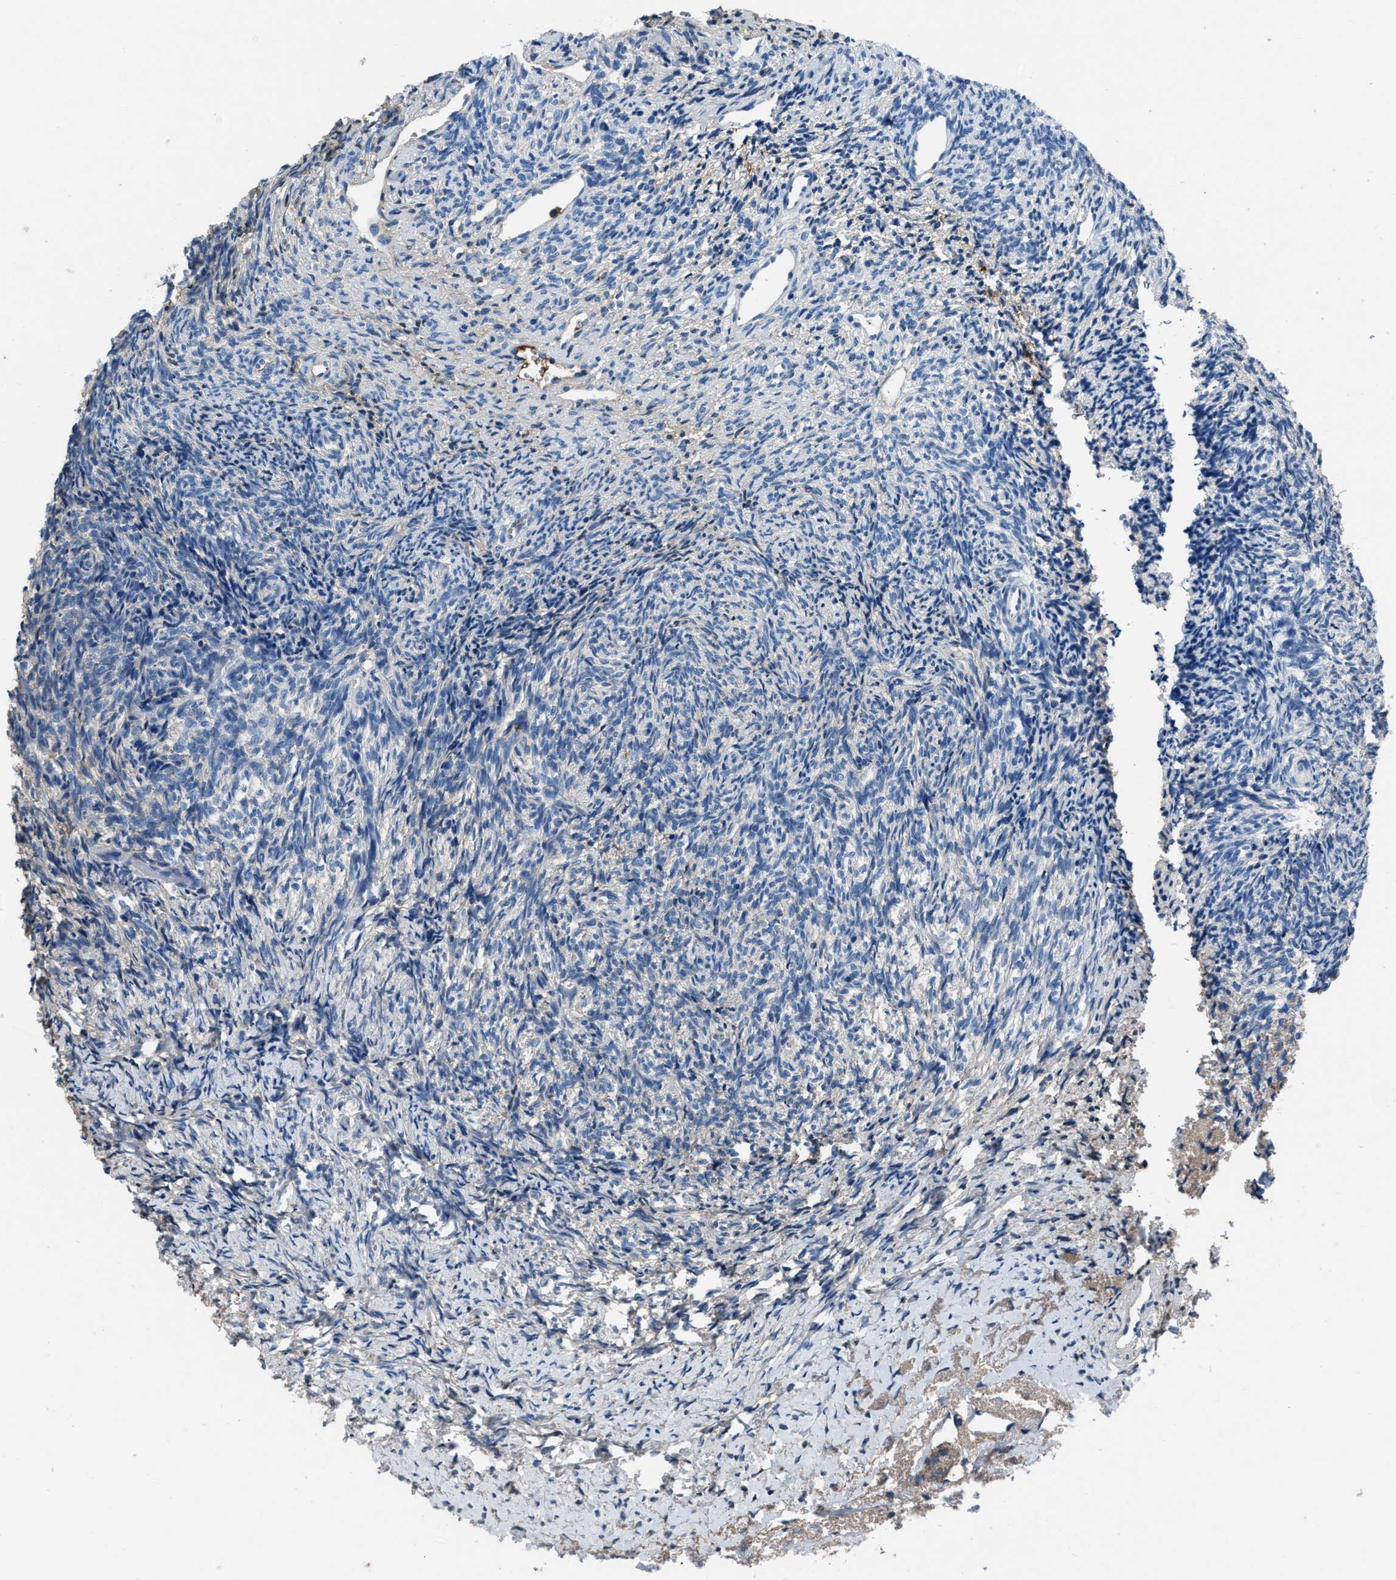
{"staining": {"intensity": "negative", "quantity": "none", "location": "none"}, "tissue": "ovary", "cell_type": "Follicle cells", "image_type": "normal", "snomed": [{"axis": "morphology", "description": "Normal tissue, NOS"}, {"axis": "topography", "description": "Ovary"}], "caption": "Micrograph shows no protein positivity in follicle cells of unremarkable ovary.", "gene": "STC1", "patient": {"sex": "female", "age": 41}}